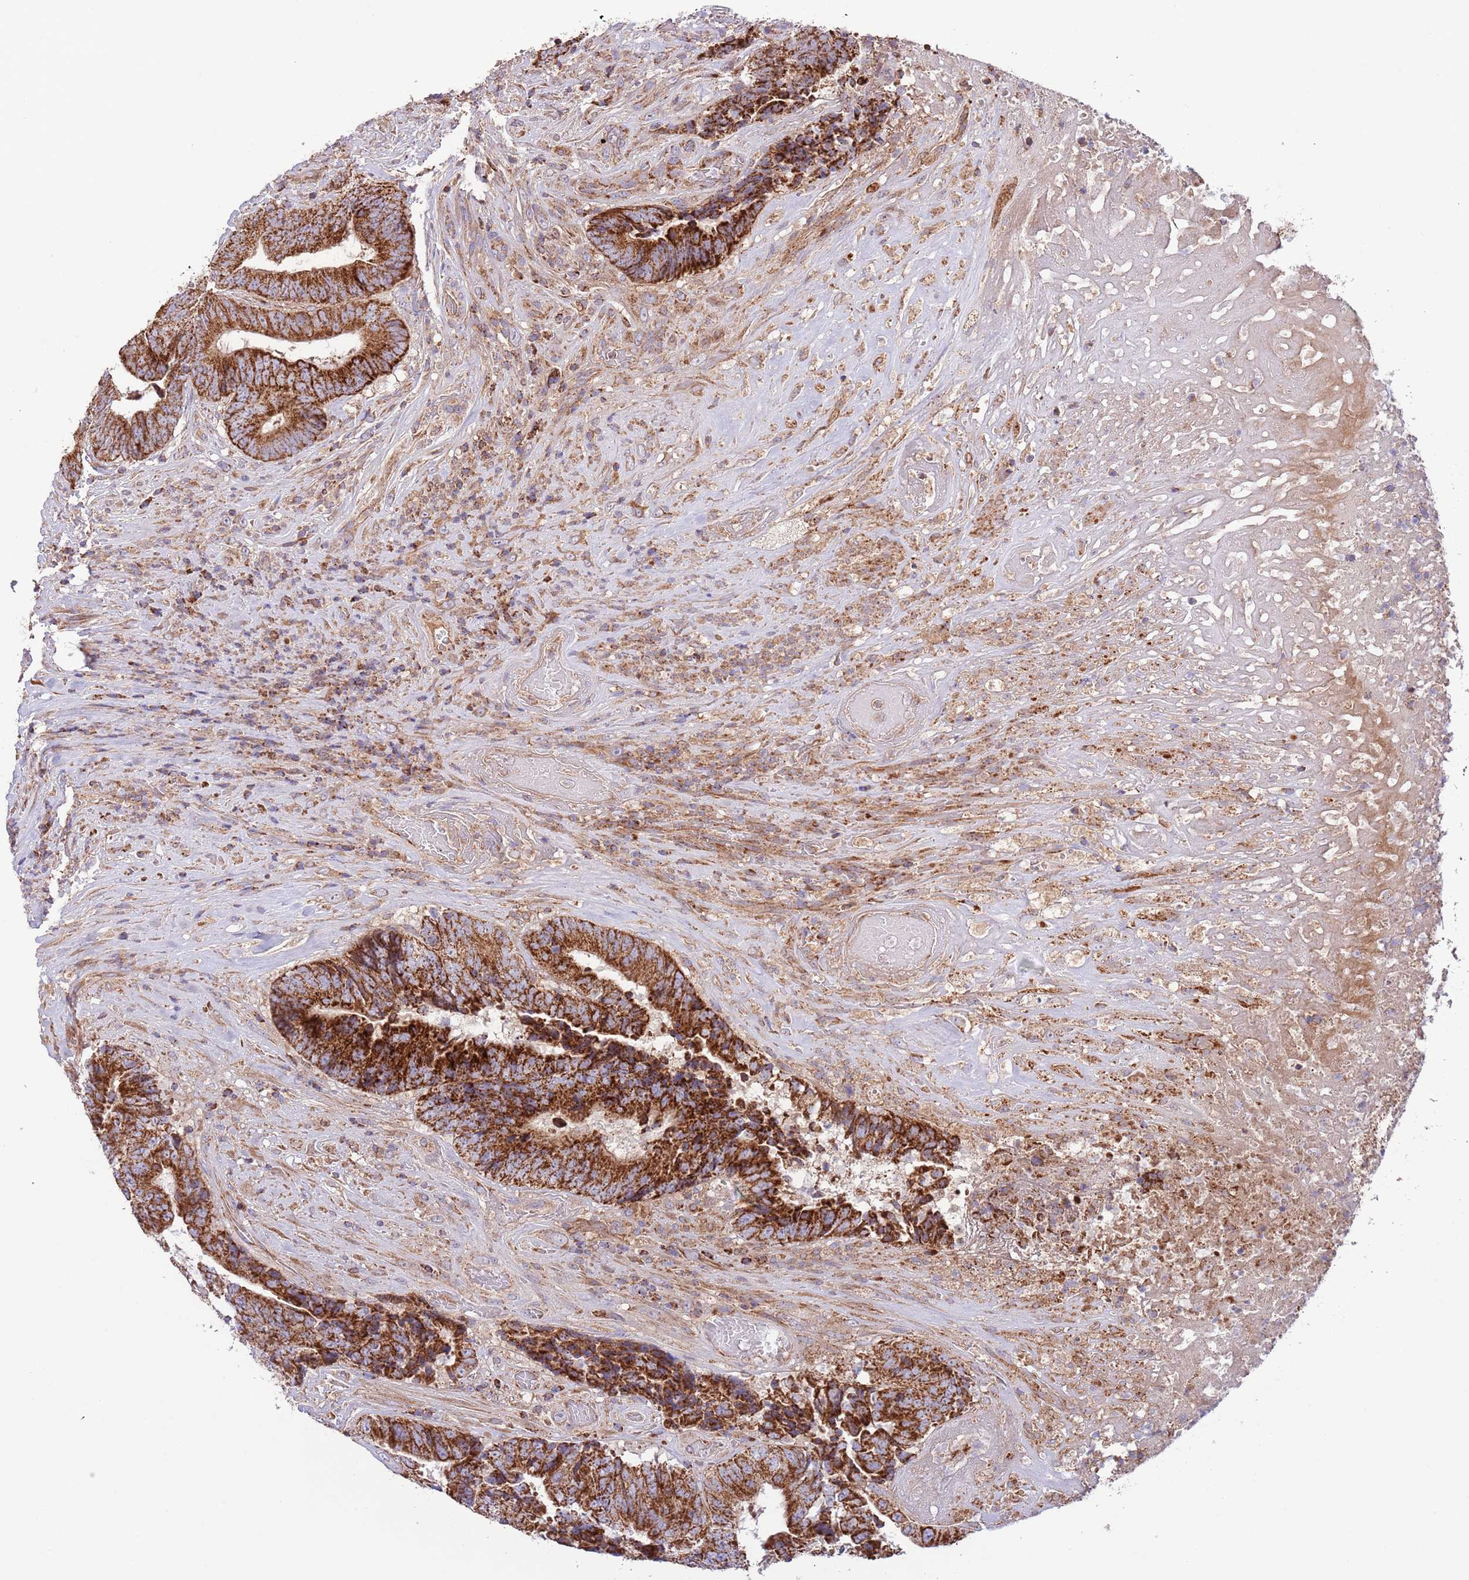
{"staining": {"intensity": "strong", "quantity": ">75%", "location": "cytoplasmic/membranous"}, "tissue": "colorectal cancer", "cell_type": "Tumor cells", "image_type": "cancer", "snomed": [{"axis": "morphology", "description": "Adenocarcinoma, NOS"}, {"axis": "topography", "description": "Rectum"}], "caption": "A photomicrograph showing strong cytoplasmic/membranous expression in approximately >75% of tumor cells in colorectal cancer, as visualized by brown immunohistochemical staining.", "gene": "DNAJA3", "patient": {"sex": "male", "age": 72}}